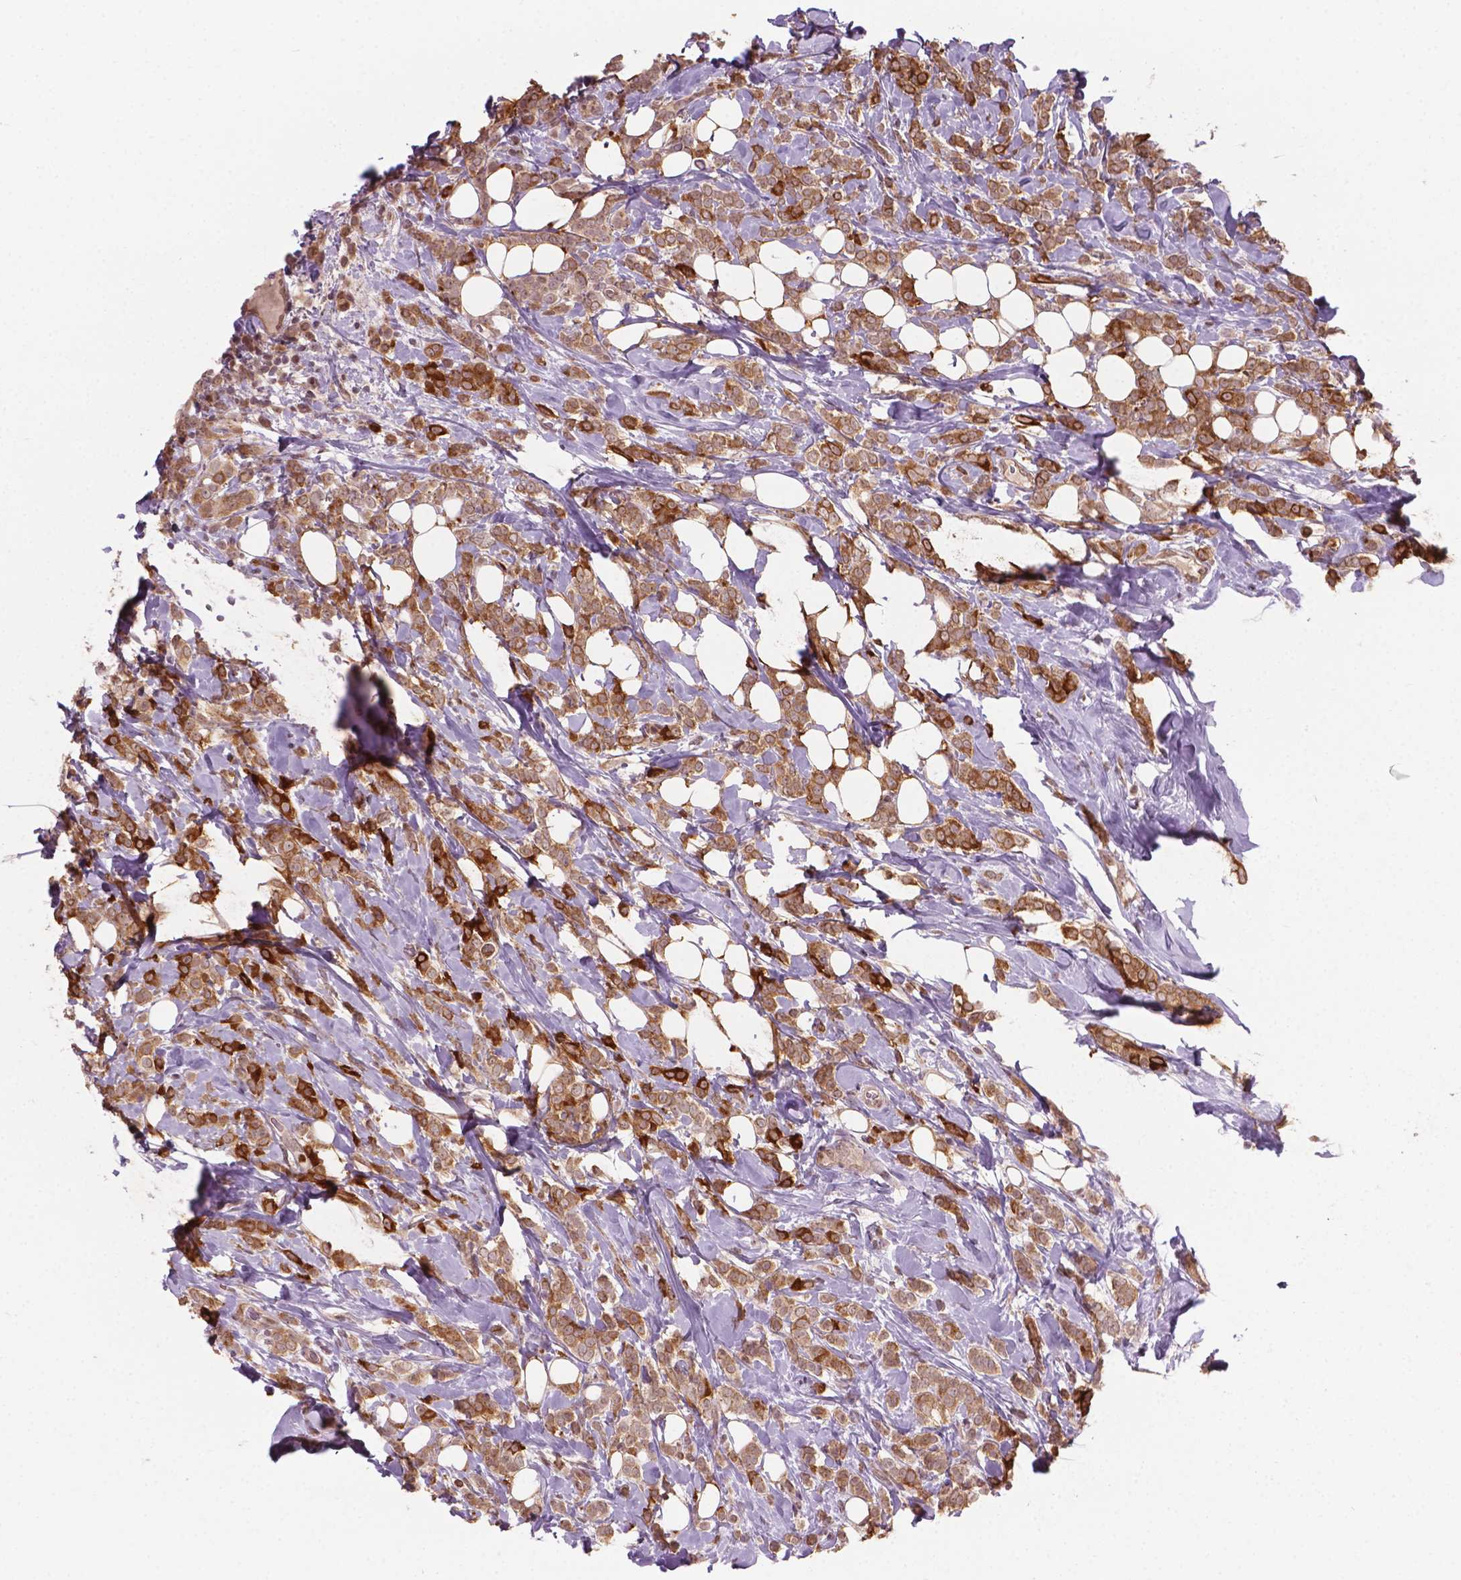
{"staining": {"intensity": "moderate", "quantity": ">75%", "location": "cytoplasmic/membranous"}, "tissue": "breast cancer", "cell_type": "Tumor cells", "image_type": "cancer", "snomed": [{"axis": "morphology", "description": "Lobular carcinoma"}, {"axis": "topography", "description": "Breast"}], "caption": "Tumor cells exhibit medium levels of moderate cytoplasmic/membranous staining in approximately >75% of cells in breast lobular carcinoma.", "gene": "NFAT5", "patient": {"sex": "female", "age": 49}}